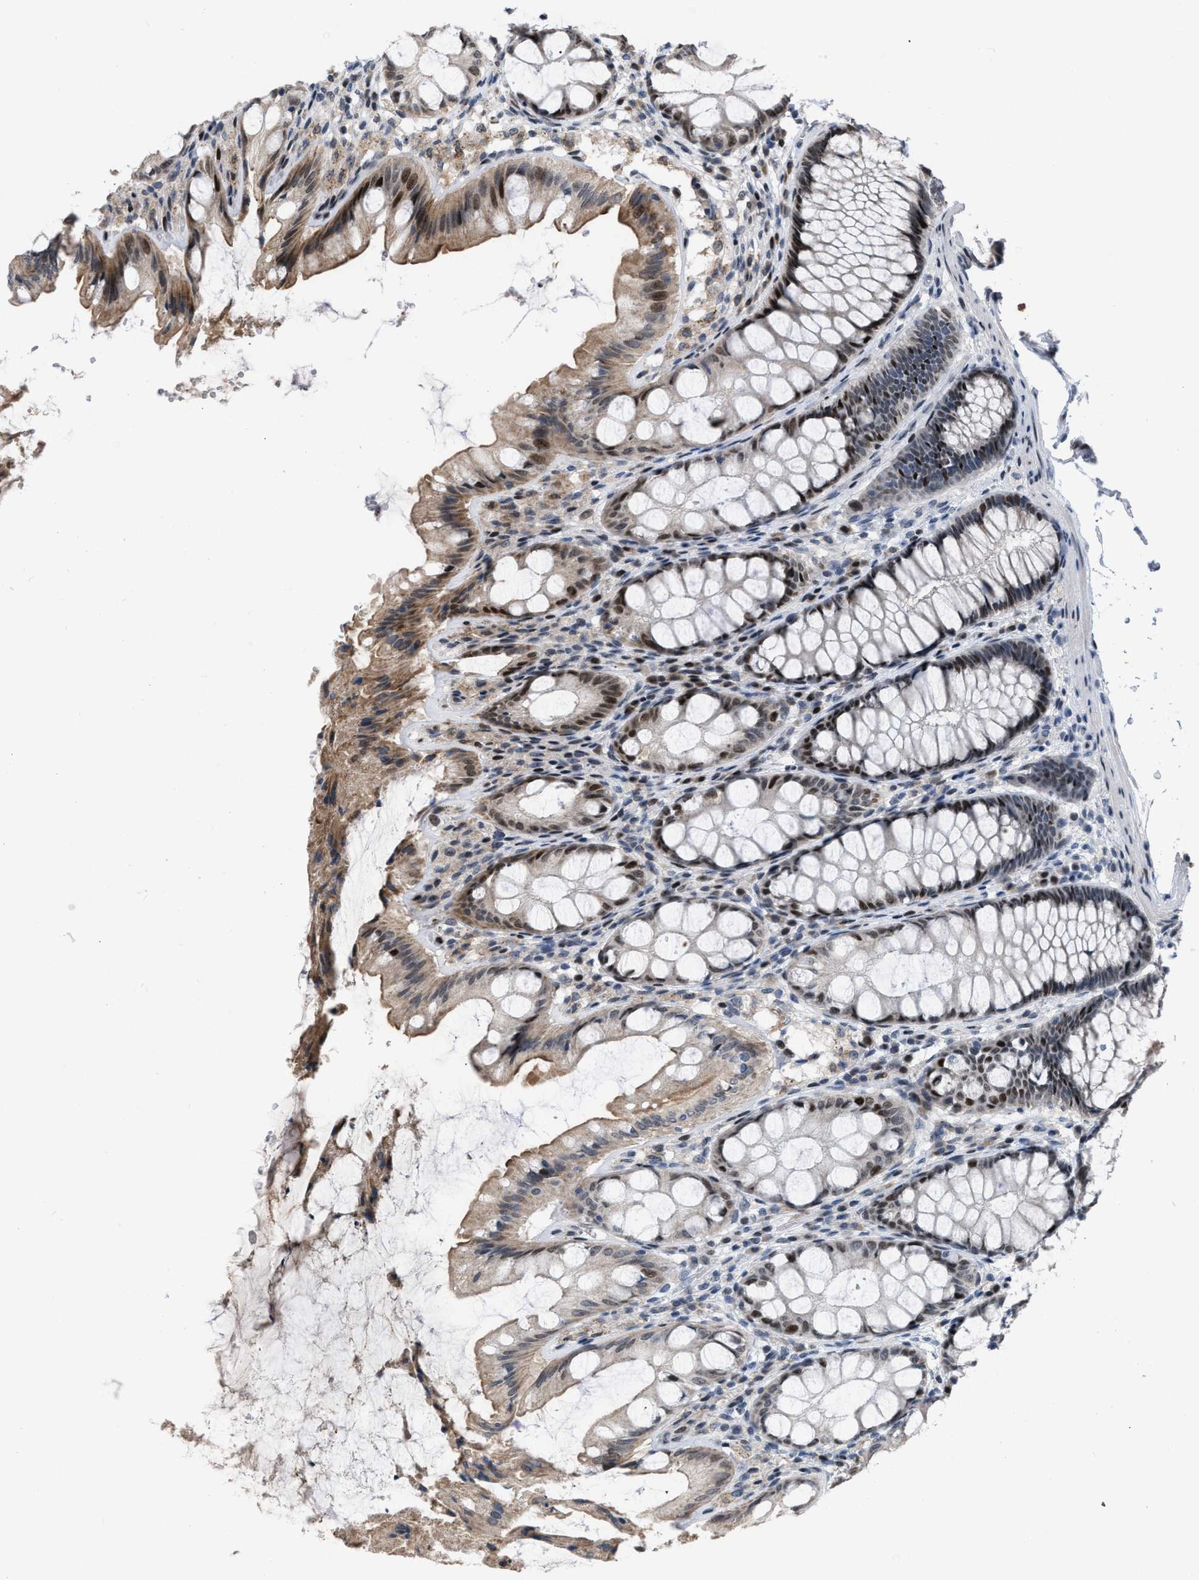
{"staining": {"intensity": "weak", "quantity": "25%-75%", "location": "cytoplasmic/membranous"}, "tissue": "colon", "cell_type": "Endothelial cells", "image_type": "normal", "snomed": [{"axis": "morphology", "description": "Normal tissue, NOS"}, {"axis": "topography", "description": "Colon"}], "caption": "Weak cytoplasmic/membranous protein staining is seen in approximately 25%-75% of endothelial cells in colon. (brown staining indicates protein expression, while blue staining denotes nuclei).", "gene": "SETDB1", "patient": {"sex": "male", "age": 47}}